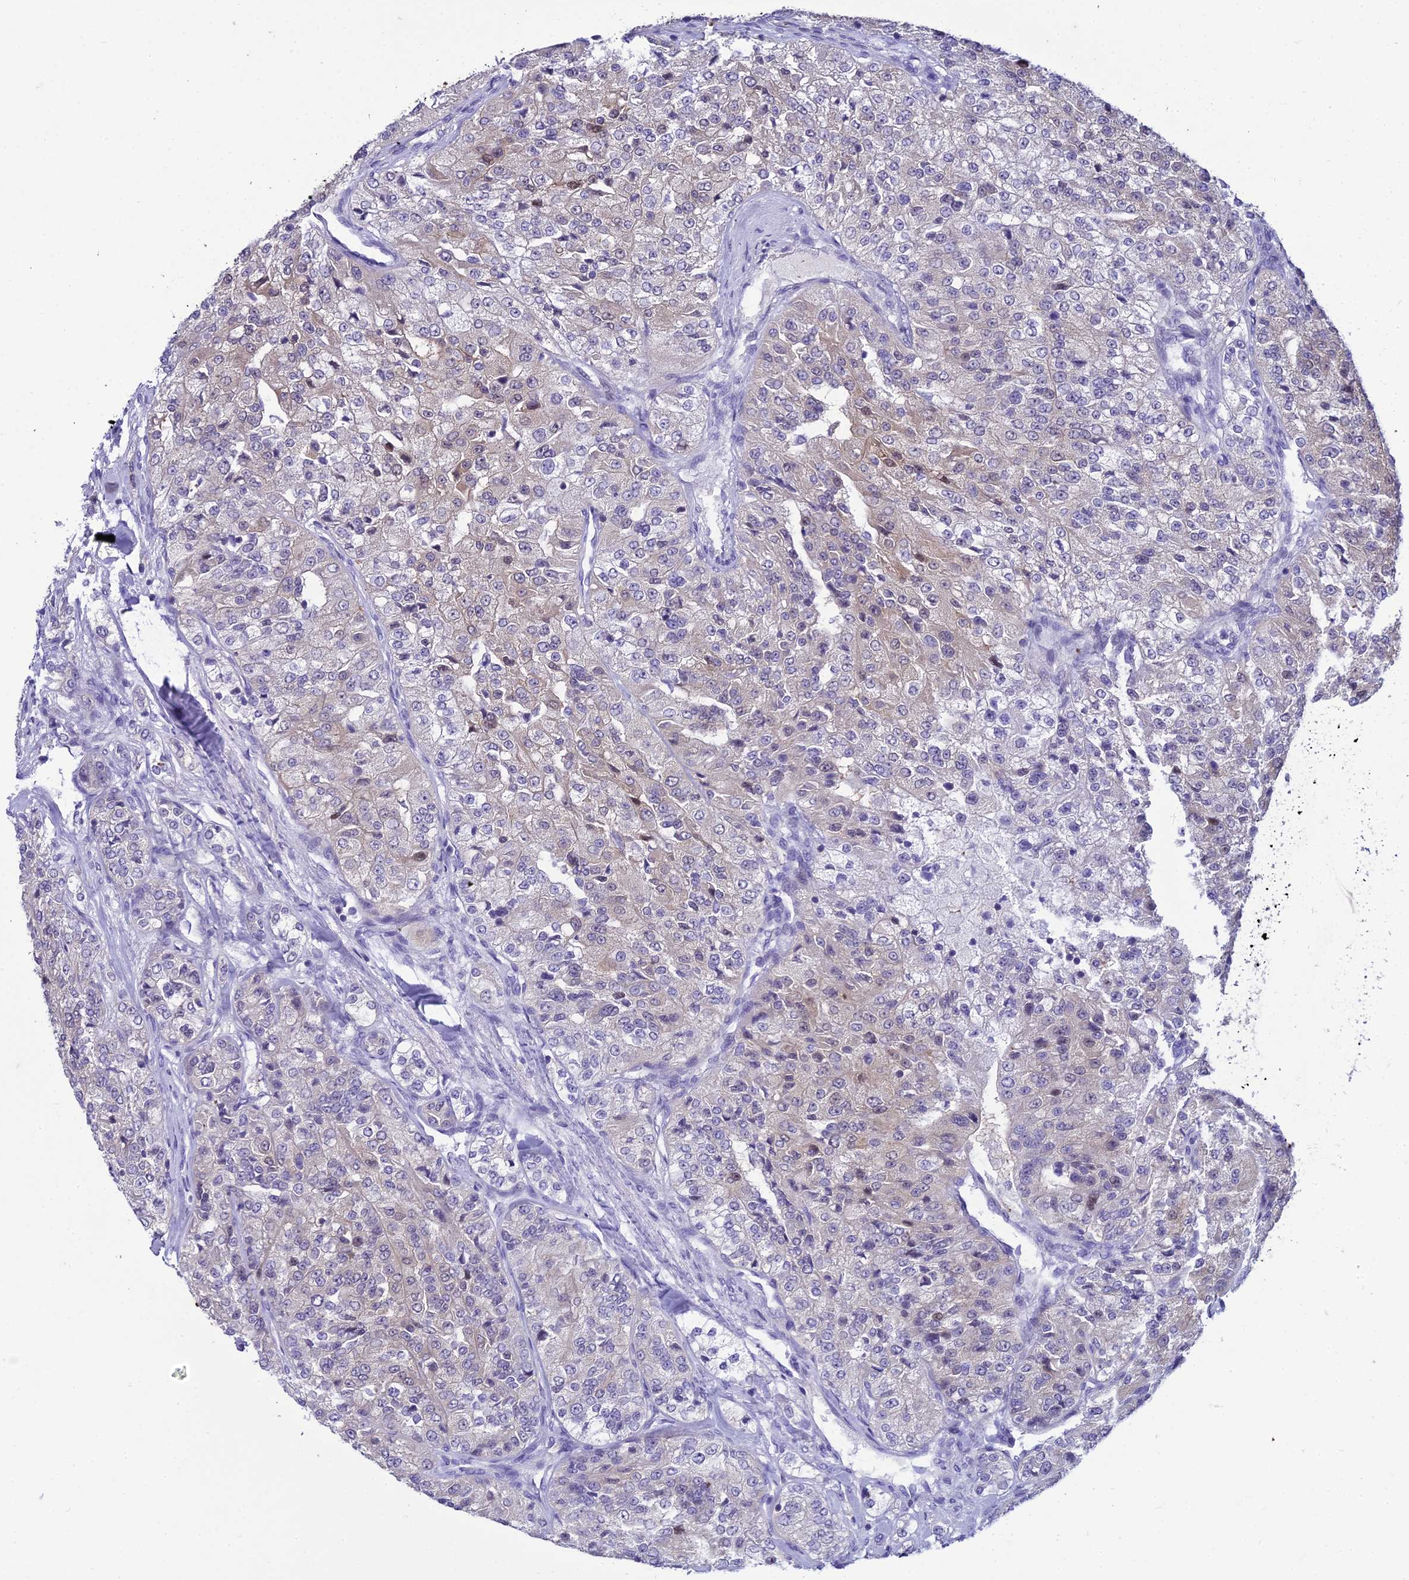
{"staining": {"intensity": "moderate", "quantity": "<25%", "location": "cytoplasmic/membranous,nuclear"}, "tissue": "renal cancer", "cell_type": "Tumor cells", "image_type": "cancer", "snomed": [{"axis": "morphology", "description": "Adenocarcinoma, NOS"}, {"axis": "topography", "description": "Kidney"}], "caption": "Protein staining demonstrates moderate cytoplasmic/membranous and nuclear expression in about <25% of tumor cells in adenocarcinoma (renal).", "gene": "ZMIZ1", "patient": {"sex": "female", "age": 63}}